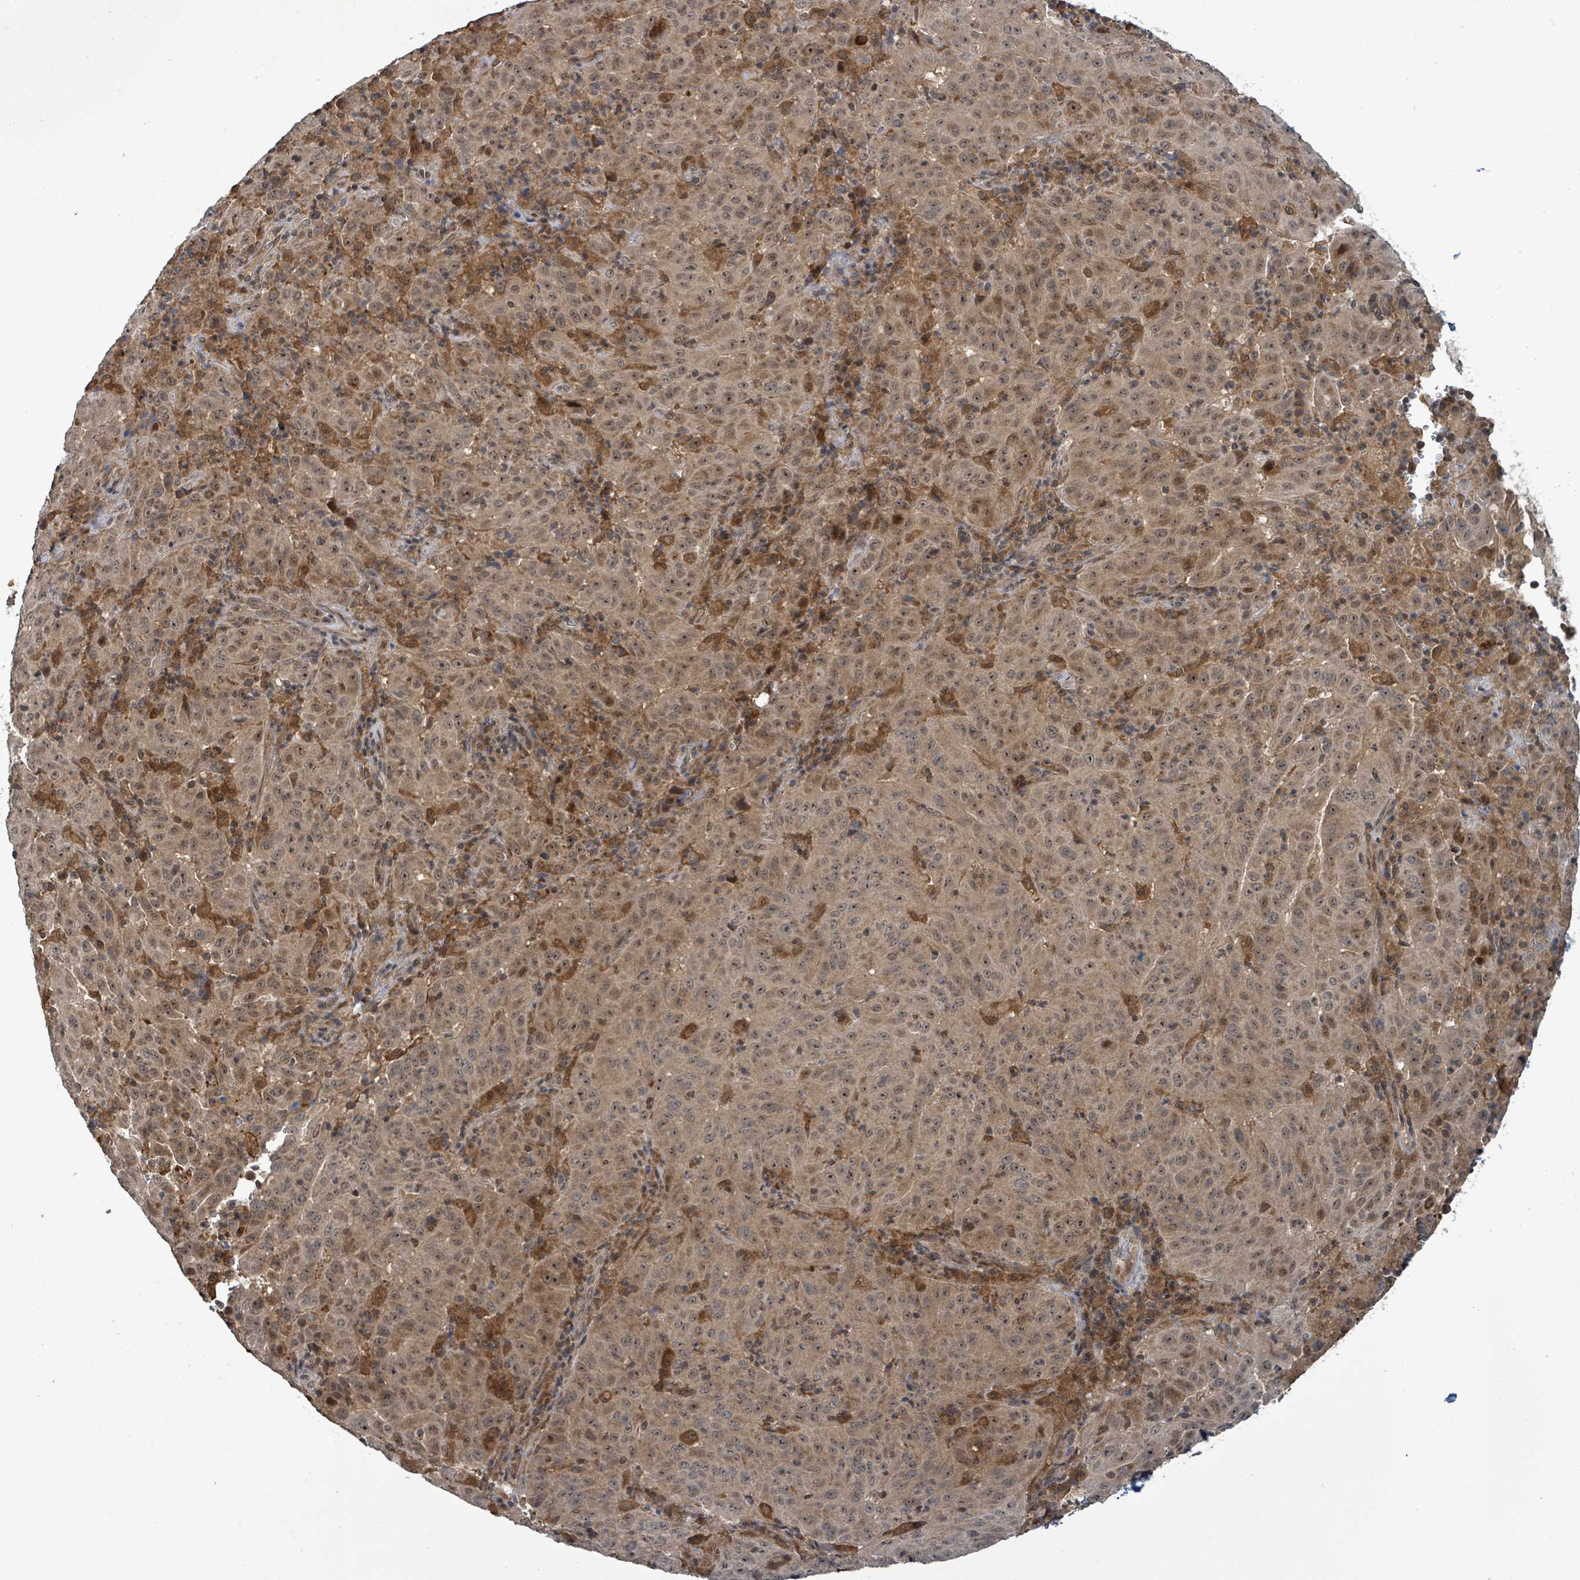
{"staining": {"intensity": "weak", "quantity": ">75%", "location": "cytoplasmic/membranous,nuclear"}, "tissue": "pancreatic cancer", "cell_type": "Tumor cells", "image_type": "cancer", "snomed": [{"axis": "morphology", "description": "Adenocarcinoma, NOS"}, {"axis": "topography", "description": "Pancreas"}], "caption": "Pancreatic cancer (adenocarcinoma) stained for a protein (brown) displays weak cytoplasmic/membranous and nuclear positive expression in about >75% of tumor cells.", "gene": "FBXO6", "patient": {"sex": "male", "age": 63}}